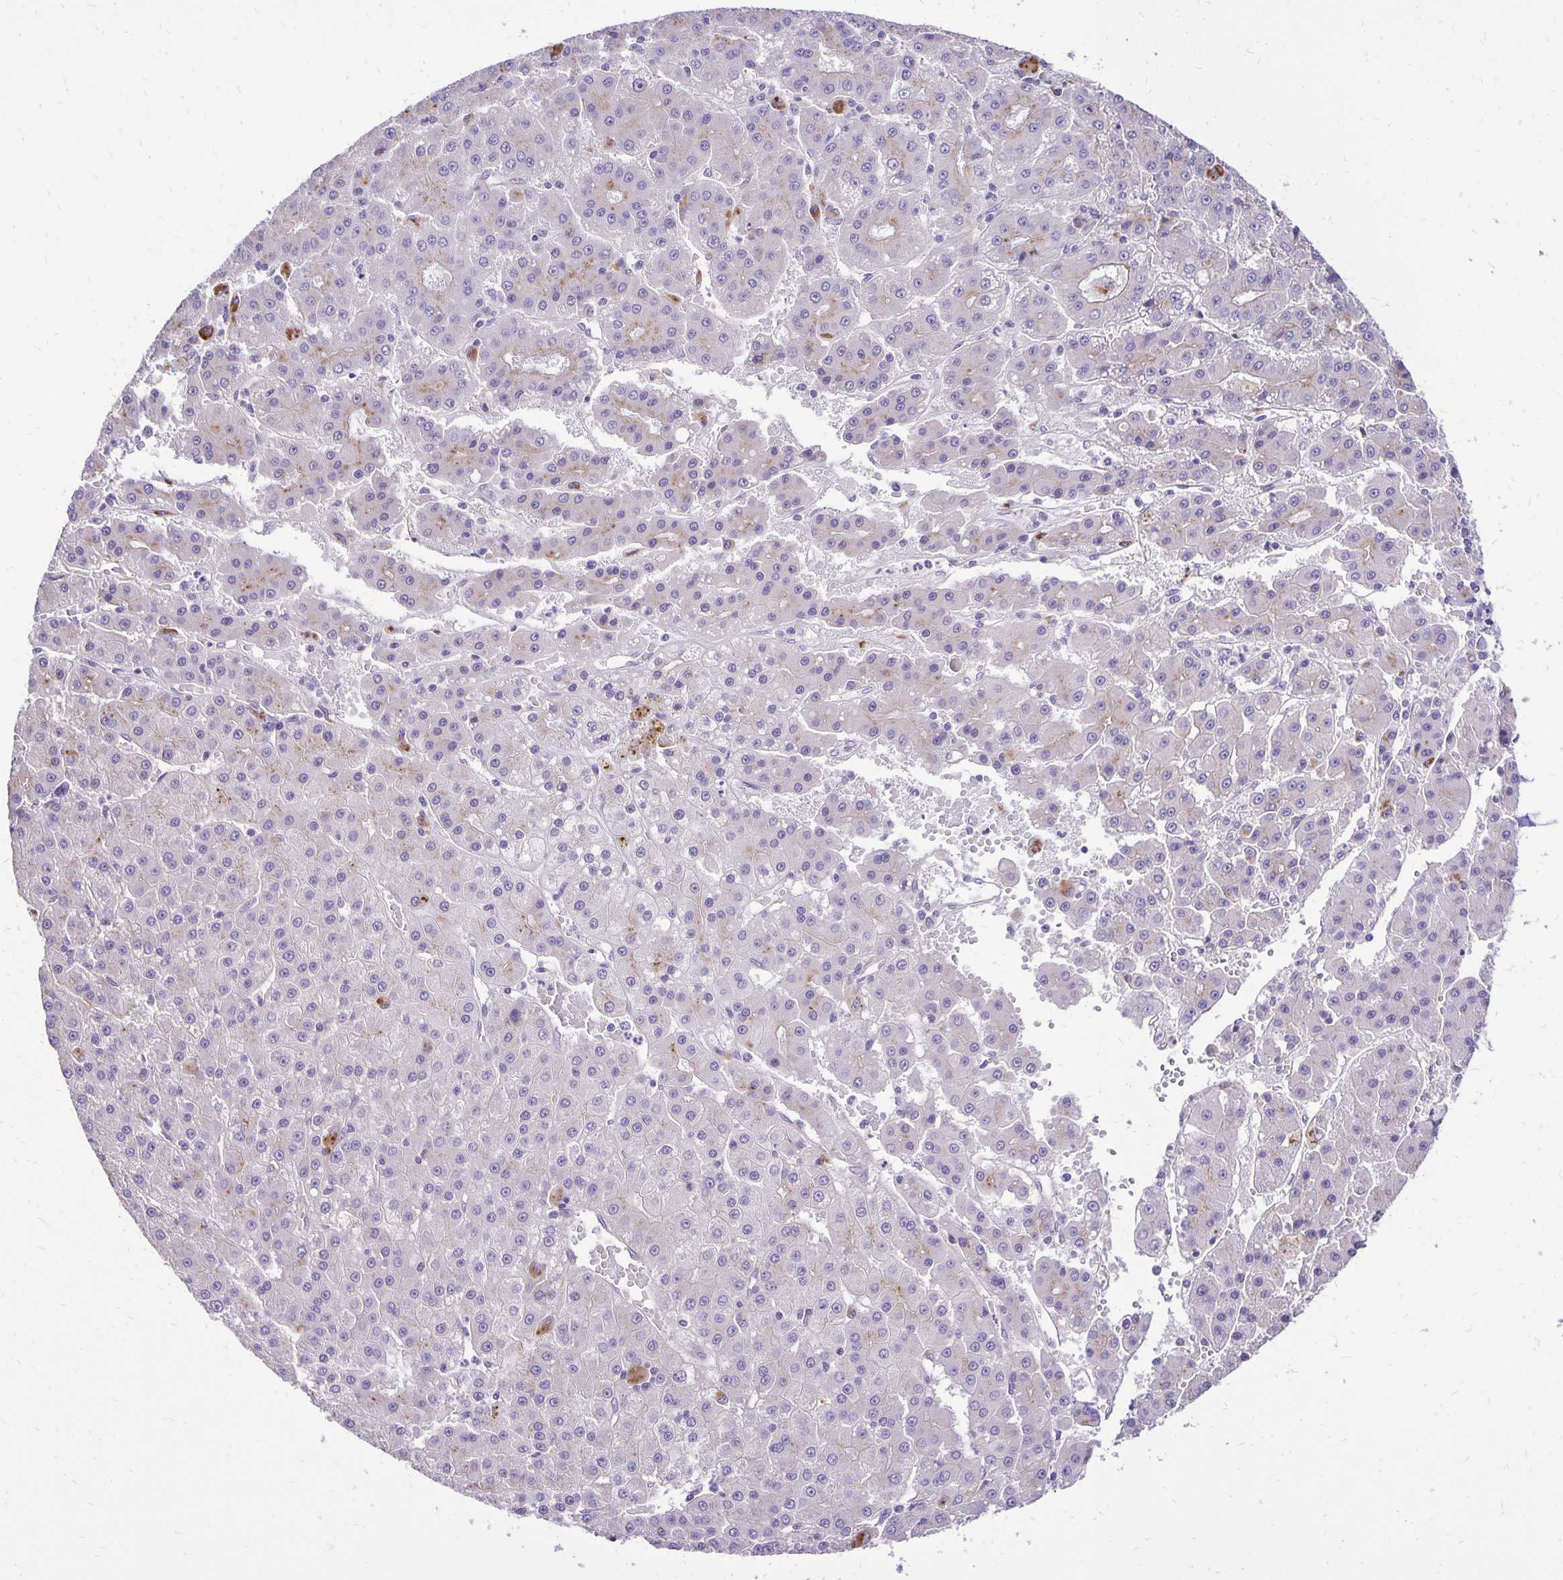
{"staining": {"intensity": "weak", "quantity": "<25%", "location": "cytoplasmic/membranous"}, "tissue": "liver cancer", "cell_type": "Tumor cells", "image_type": "cancer", "snomed": [{"axis": "morphology", "description": "Carcinoma, Hepatocellular, NOS"}, {"axis": "topography", "description": "Liver"}], "caption": "A high-resolution micrograph shows immunohistochemistry (IHC) staining of liver cancer, which displays no significant positivity in tumor cells.", "gene": "EIF5A", "patient": {"sex": "male", "age": 76}}